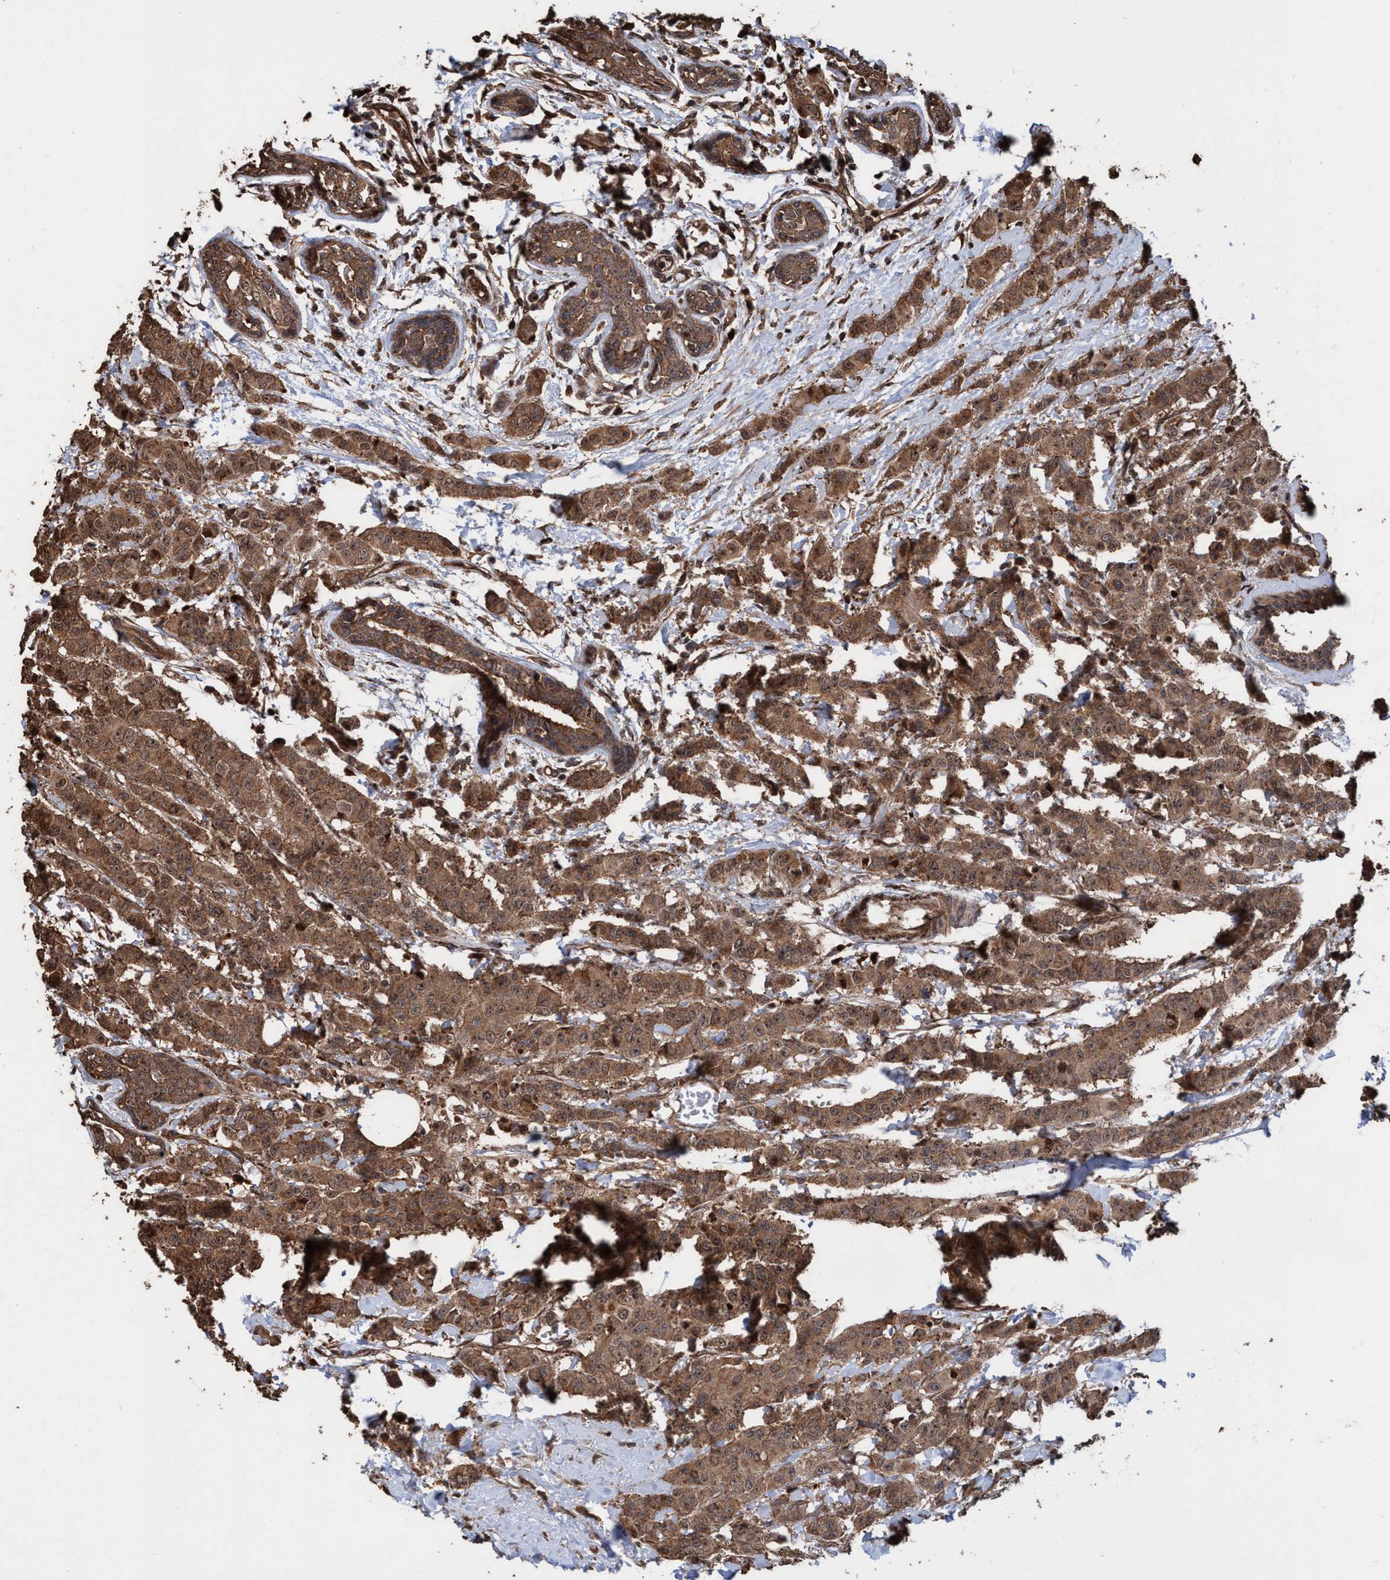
{"staining": {"intensity": "moderate", "quantity": ">75%", "location": "cytoplasmic/membranous,nuclear"}, "tissue": "breast cancer", "cell_type": "Tumor cells", "image_type": "cancer", "snomed": [{"axis": "morphology", "description": "Normal tissue, NOS"}, {"axis": "morphology", "description": "Duct carcinoma"}, {"axis": "topography", "description": "Breast"}], "caption": "This micrograph displays breast invasive ductal carcinoma stained with immunohistochemistry (IHC) to label a protein in brown. The cytoplasmic/membranous and nuclear of tumor cells show moderate positivity for the protein. Nuclei are counter-stained blue.", "gene": "TRPC7", "patient": {"sex": "female", "age": 40}}